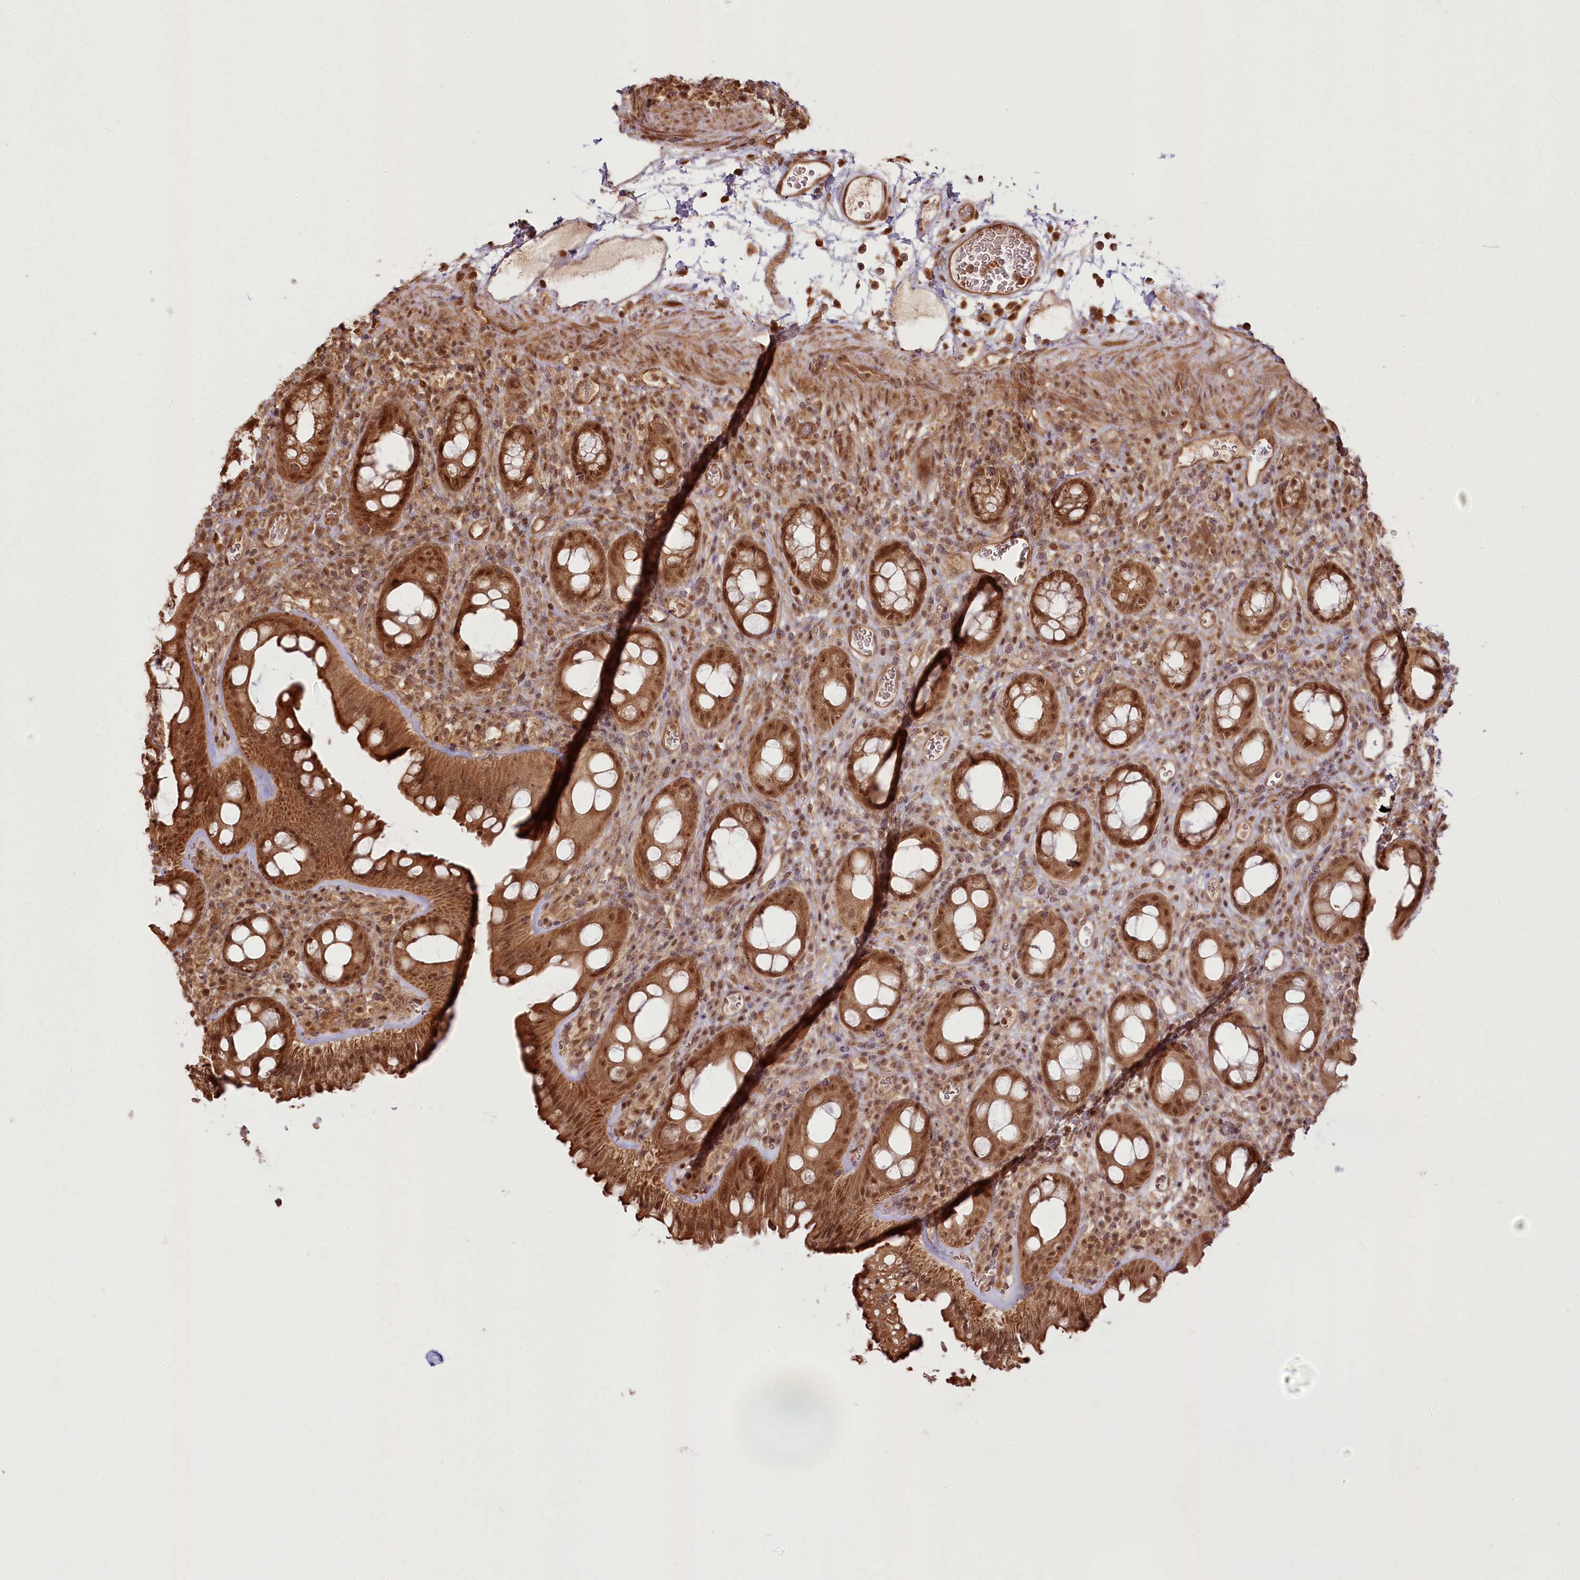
{"staining": {"intensity": "strong", "quantity": ">75%", "location": "cytoplasmic/membranous,nuclear"}, "tissue": "rectum", "cell_type": "Glandular cells", "image_type": "normal", "snomed": [{"axis": "morphology", "description": "Normal tissue, NOS"}, {"axis": "topography", "description": "Rectum"}], "caption": "Immunohistochemical staining of normal human rectum reveals high levels of strong cytoplasmic/membranous,nuclear staining in about >75% of glandular cells.", "gene": "R3HDM2", "patient": {"sex": "female", "age": 57}}